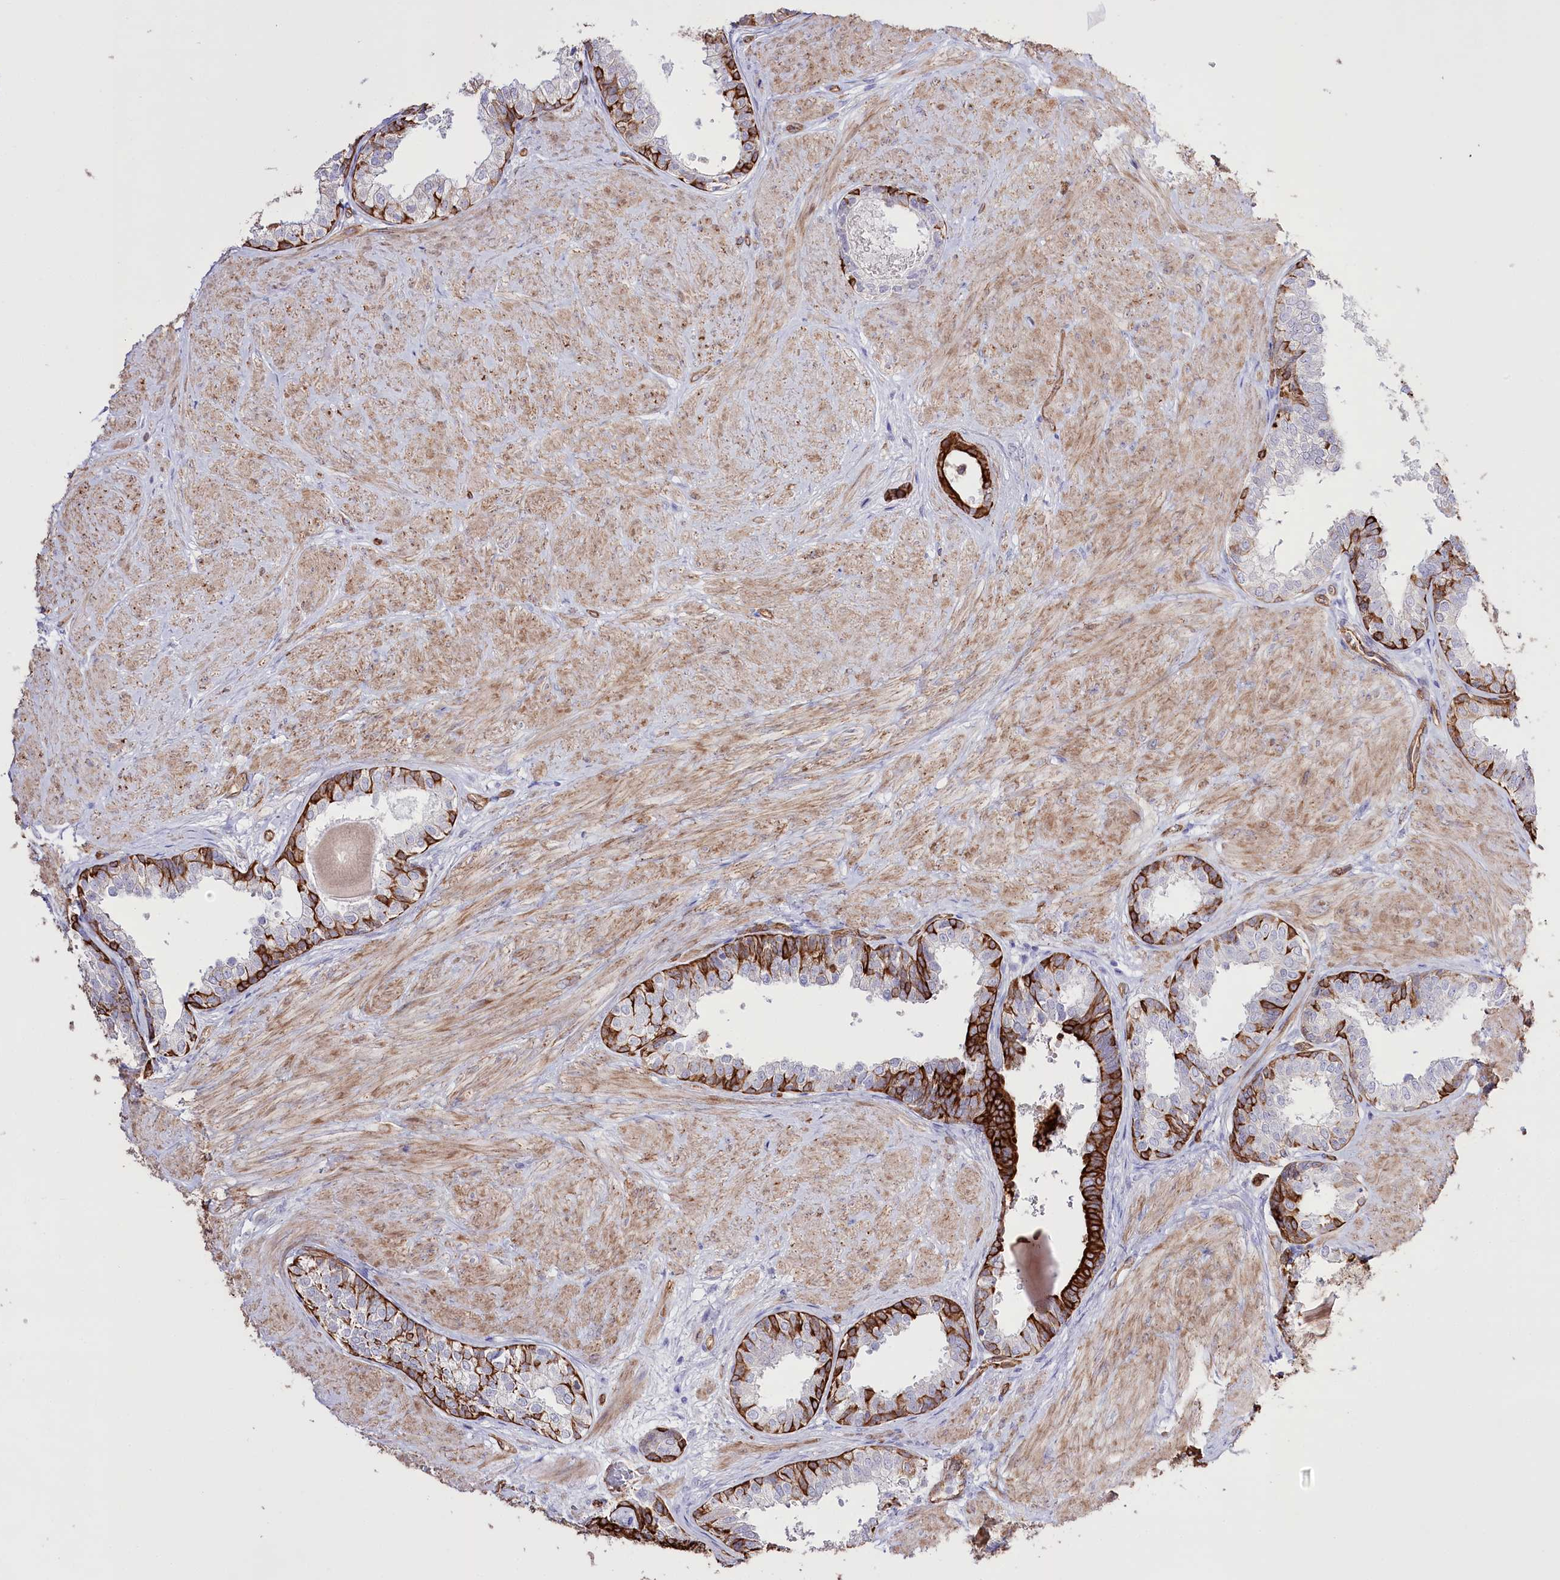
{"staining": {"intensity": "strong", "quantity": "<25%", "location": "cytoplasmic/membranous"}, "tissue": "prostate", "cell_type": "Glandular cells", "image_type": "normal", "snomed": [{"axis": "morphology", "description": "Normal tissue, NOS"}, {"axis": "topography", "description": "Prostate"}], "caption": "Protein staining shows strong cytoplasmic/membranous staining in approximately <25% of glandular cells in benign prostate. The protein of interest is stained brown, and the nuclei are stained in blue (DAB (3,3'-diaminobenzidine) IHC with brightfield microscopy, high magnification).", "gene": "SLC39A10", "patient": {"sex": "male", "age": 48}}